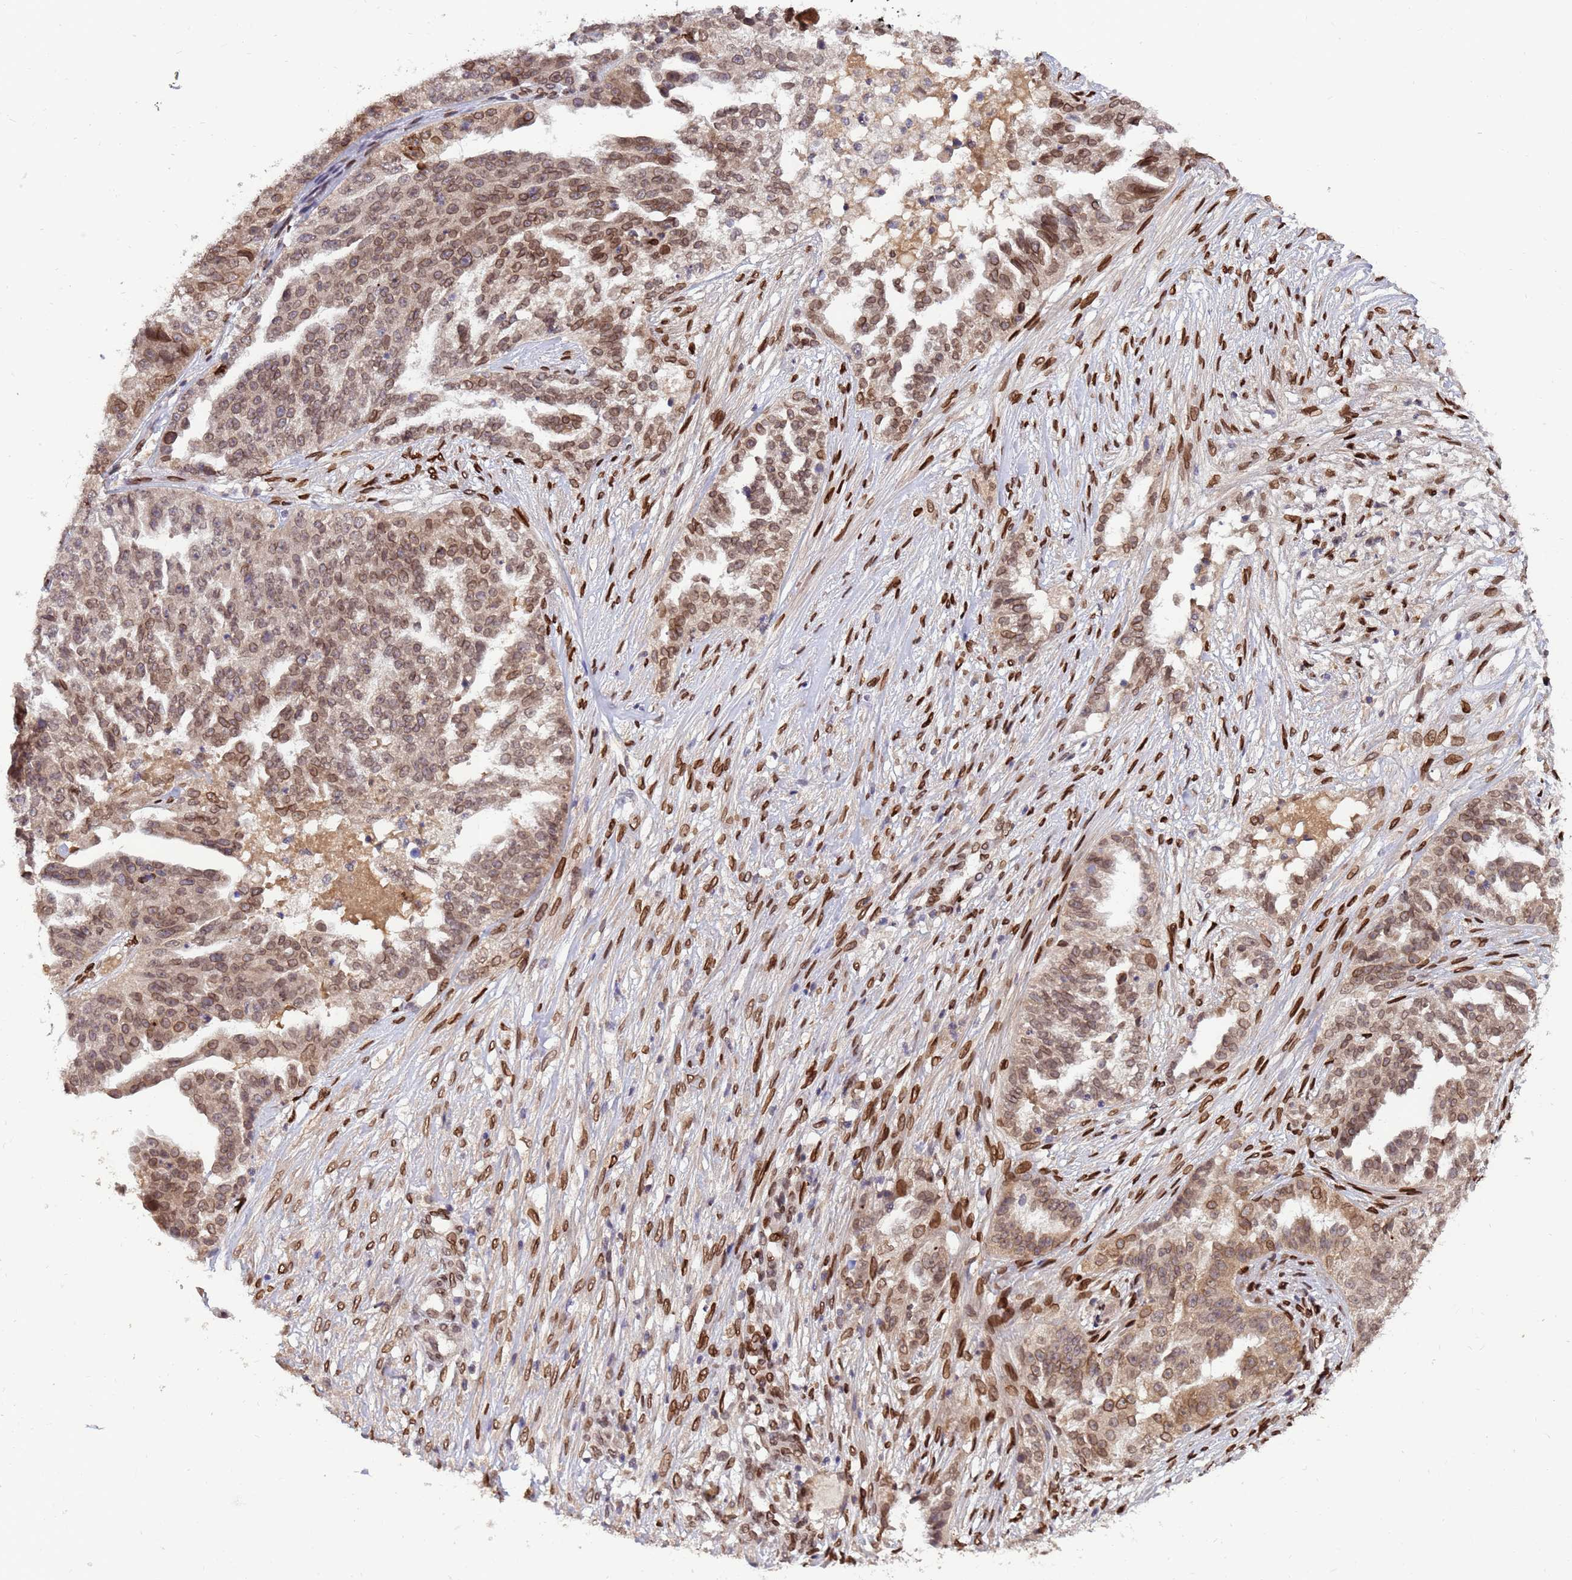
{"staining": {"intensity": "moderate", "quantity": ">75%", "location": "cytoplasmic/membranous,nuclear"}, "tissue": "ovarian cancer", "cell_type": "Tumor cells", "image_type": "cancer", "snomed": [{"axis": "morphology", "description": "Cystadenocarcinoma, serous, NOS"}, {"axis": "topography", "description": "Ovary"}], "caption": "Immunohistochemistry (IHC) of human ovarian serous cystadenocarcinoma demonstrates medium levels of moderate cytoplasmic/membranous and nuclear expression in about >75% of tumor cells.", "gene": "GPR135", "patient": {"sex": "female", "age": 58}}